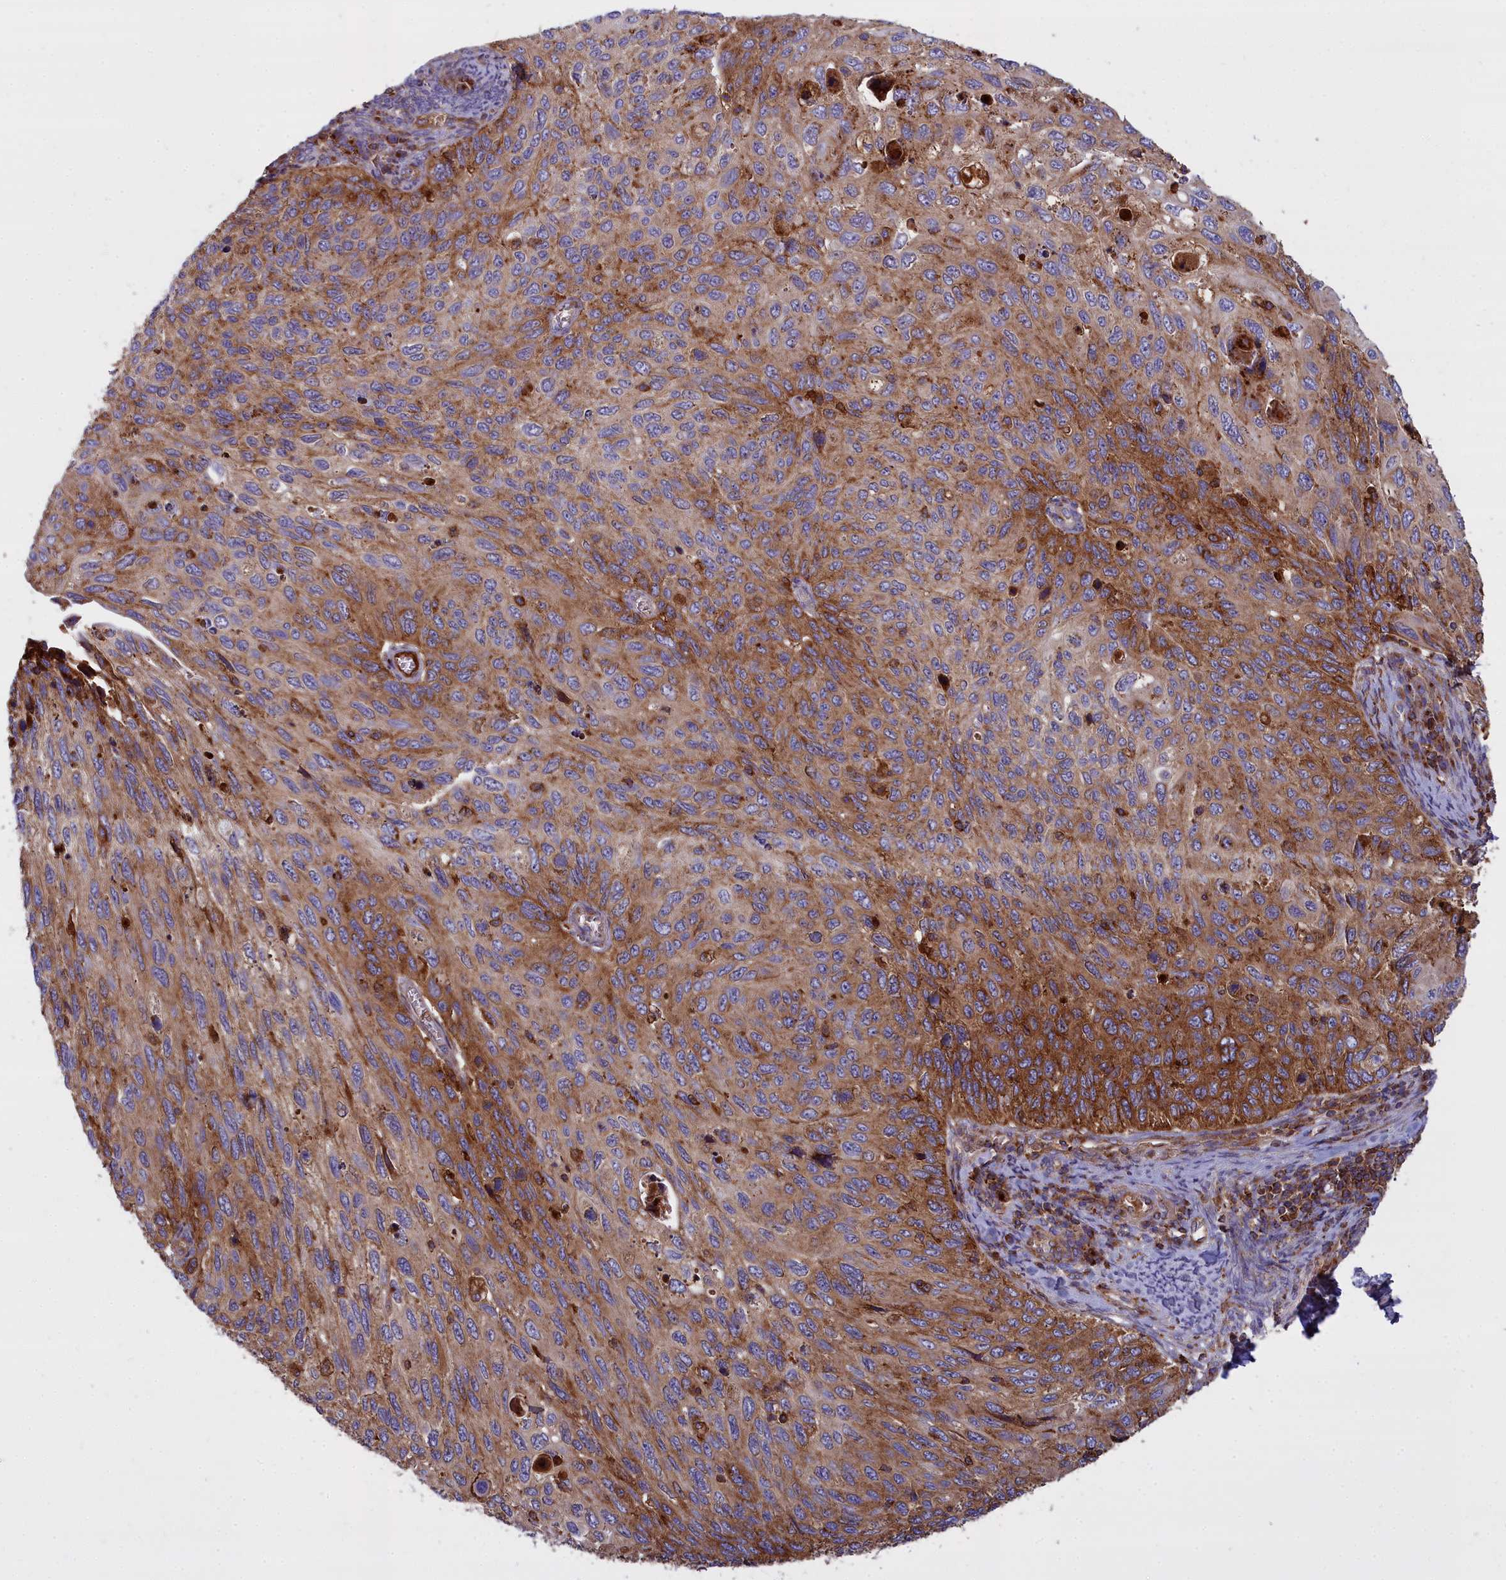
{"staining": {"intensity": "moderate", "quantity": "<25%", "location": "cytoplasmic/membranous"}, "tissue": "cervical cancer", "cell_type": "Tumor cells", "image_type": "cancer", "snomed": [{"axis": "morphology", "description": "Squamous cell carcinoma, NOS"}, {"axis": "topography", "description": "Cervix"}], "caption": "Squamous cell carcinoma (cervical) stained for a protein (brown) shows moderate cytoplasmic/membranous positive positivity in about <25% of tumor cells.", "gene": "LNPEP", "patient": {"sex": "female", "age": 70}}